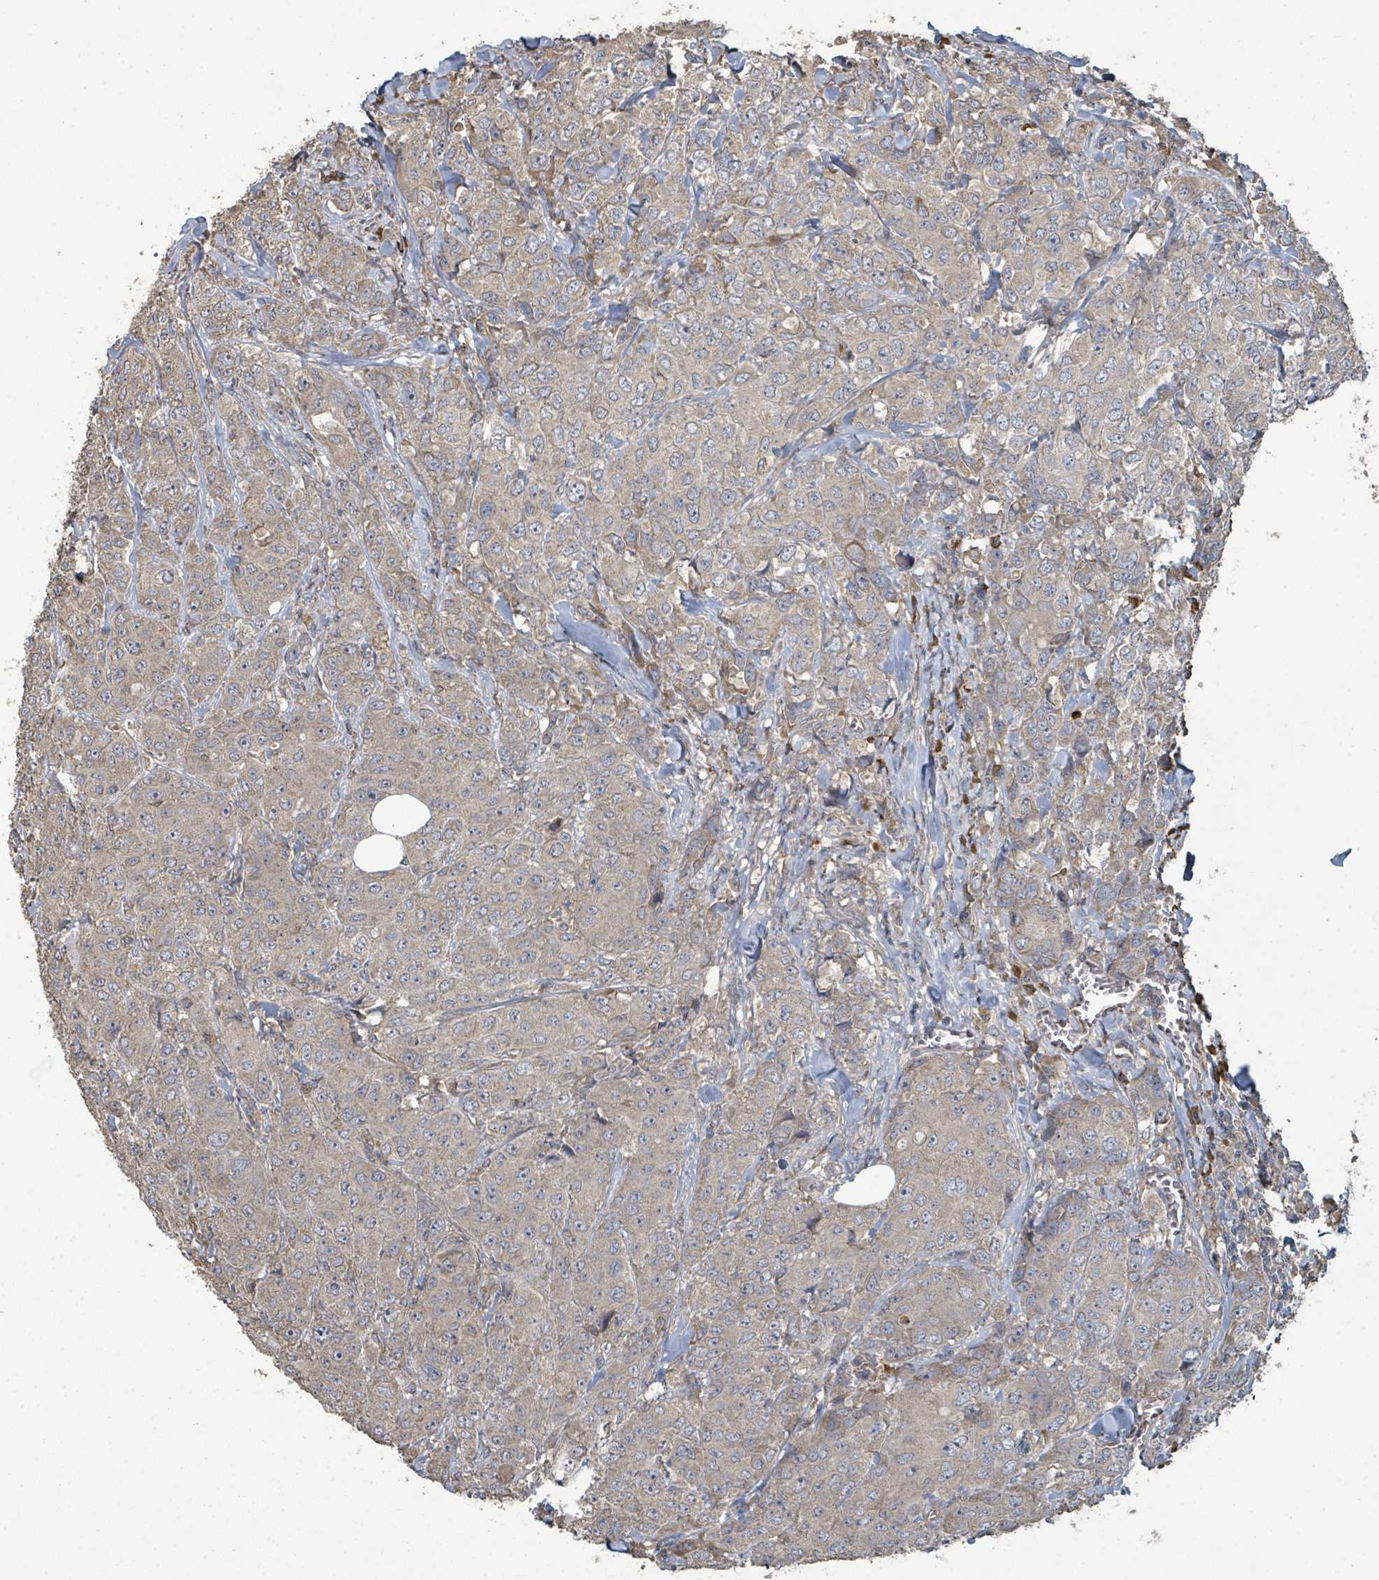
{"staining": {"intensity": "weak", "quantity": ">75%", "location": "cytoplasmic/membranous"}, "tissue": "breast cancer", "cell_type": "Tumor cells", "image_type": "cancer", "snomed": [{"axis": "morphology", "description": "Duct carcinoma"}, {"axis": "topography", "description": "Breast"}], "caption": "Brown immunohistochemical staining in human breast cancer (infiltrating ductal carcinoma) displays weak cytoplasmic/membranous staining in about >75% of tumor cells.", "gene": "WDFY1", "patient": {"sex": "female", "age": 43}}